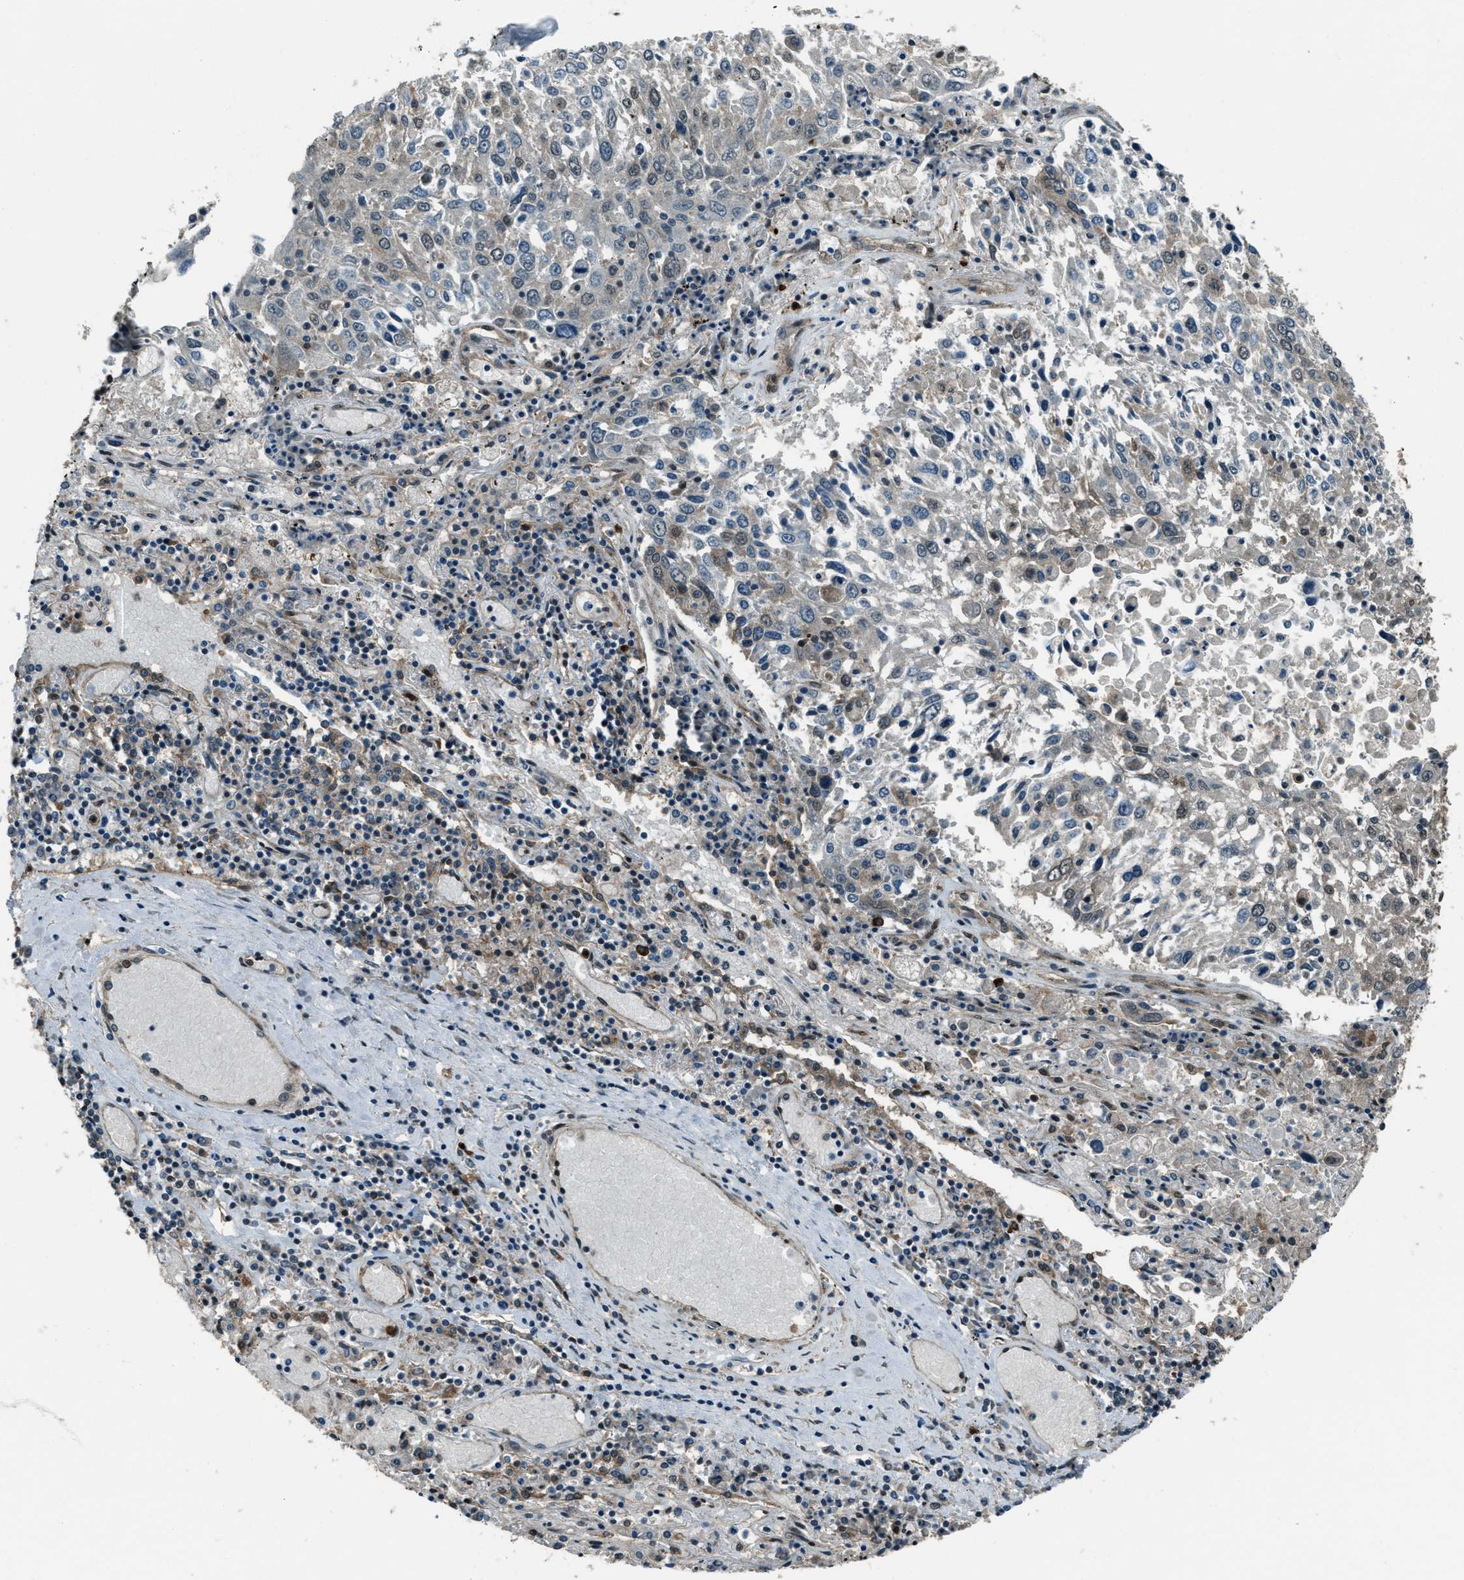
{"staining": {"intensity": "weak", "quantity": "<25%", "location": "cytoplasmic/membranous"}, "tissue": "lung cancer", "cell_type": "Tumor cells", "image_type": "cancer", "snomed": [{"axis": "morphology", "description": "Squamous cell carcinoma, NOS"}, {"axis": "topography", "description": "Lung"}], "caption": "High power microscopy photomicrograph of an immunohistochemistry micrograph of lung cancer (squamous cell carcinoma), revealing no significant positivity in tumor cells.", "gene": "SVIL", "patient": {"sex": "male", "age": 65}}